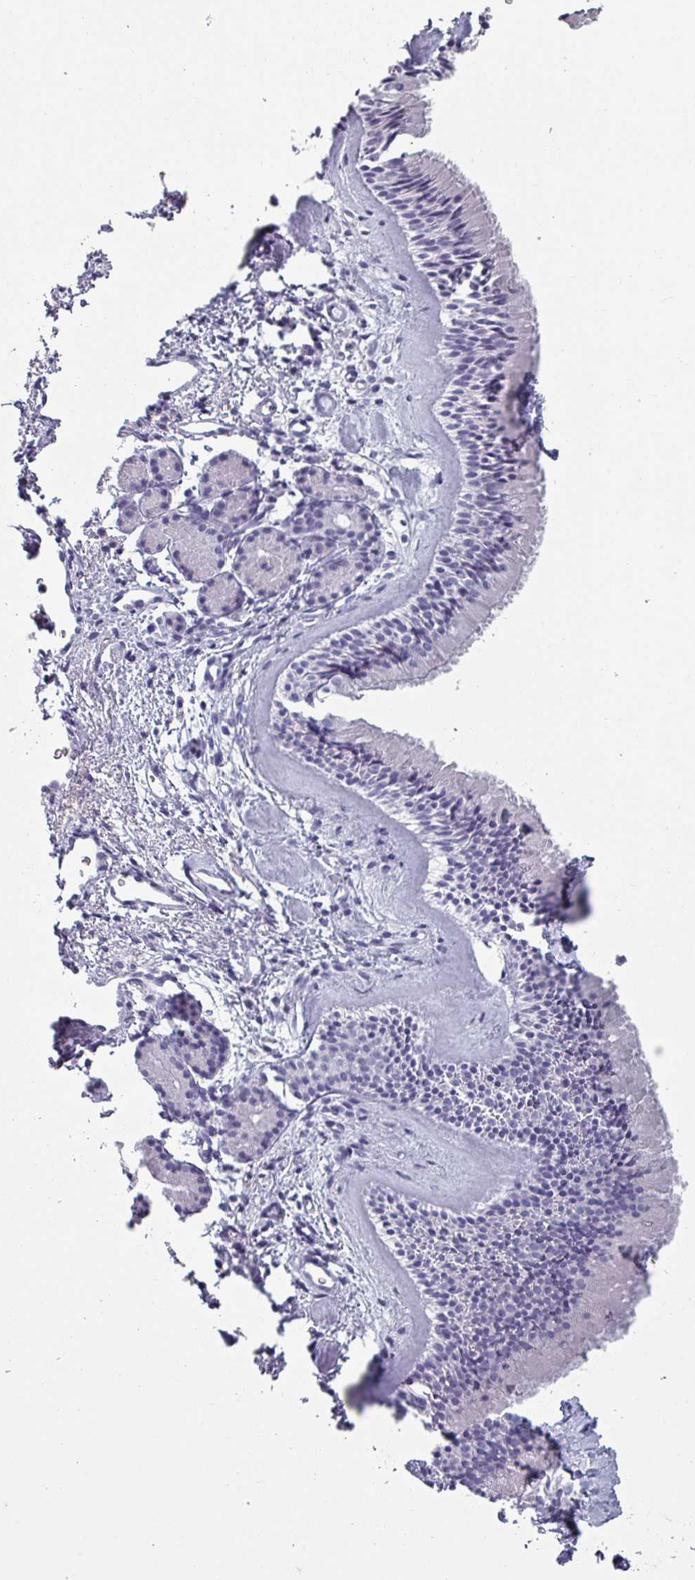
{"staining": {"intensity": "negative", "quantity": "none", "location": "none"}, "tissue": "nasopharynx", "cell_type": "Respiratory epithelial cells", "image_type": "normal", "snomed": [{"axis": "morphology", "description": "Normal tissue, NOS"}, {"axis": "topography", "description": "Nasopharynx"}], "caption": "Histopathology image shows no protein positivity in respiratory epithelial cells of normal nasopharynx. (IHC, brightfield microscopy, high magnification).", "gene": "SLC35G2", "patient": {"sex": "male", "age": 82}}